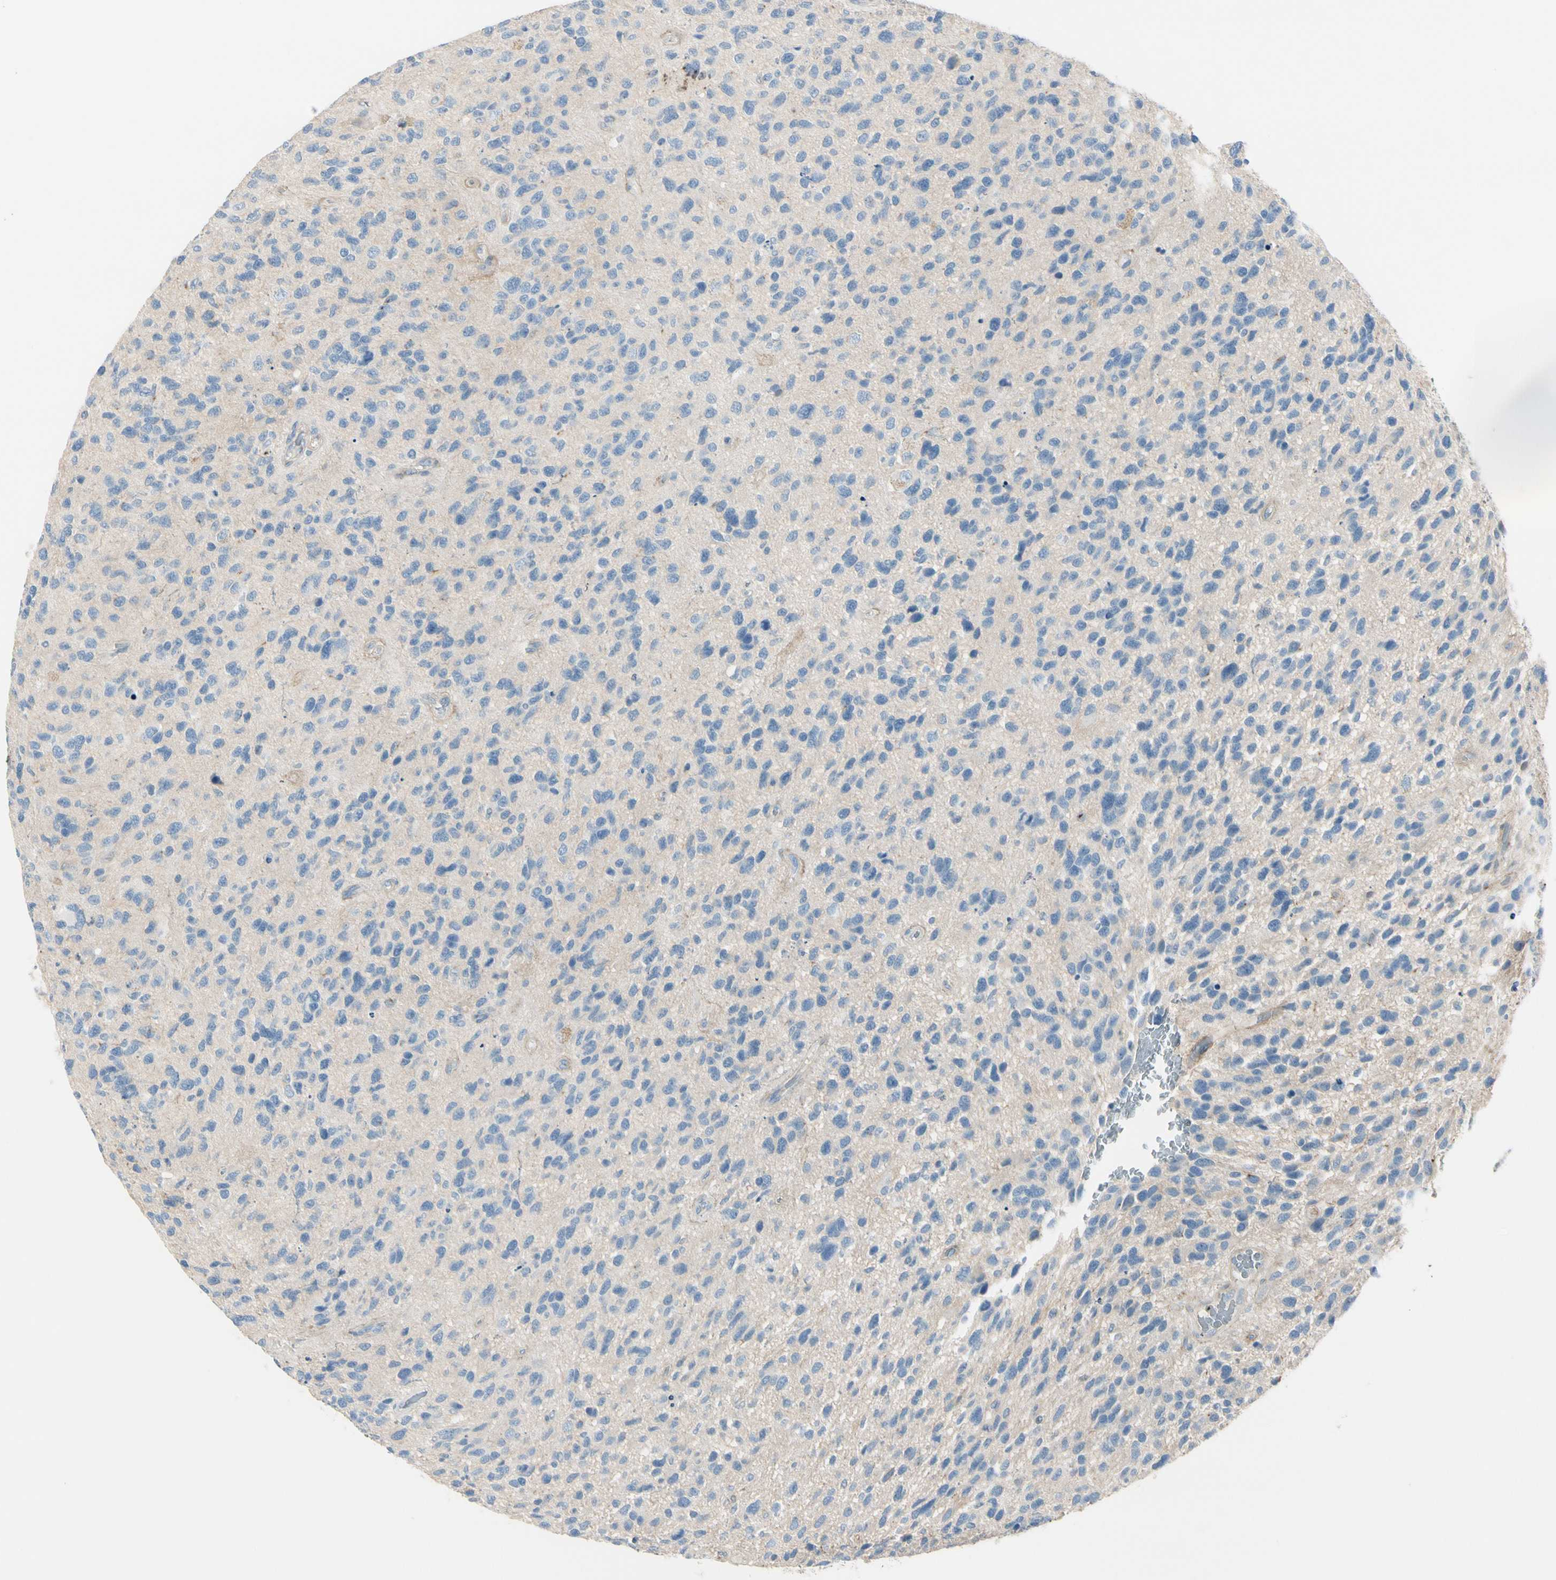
{"staining": {"intensity": "negative", "quantity": "none", "location": "none"}, "tissue": "glioma", "cell_type": "Tumor cells", "image_type": "cancer", "snomed": [{"axis": "morphology", "description": "Glioma, malignant, High grade"}, {"axis": "topography", "description": "Brain"}], "caption": "A photomicrograph of human glioma is negative for staining in tumor cells.", "gene": "ITGA3", "patient": {"sex": "female", "age": 58}}